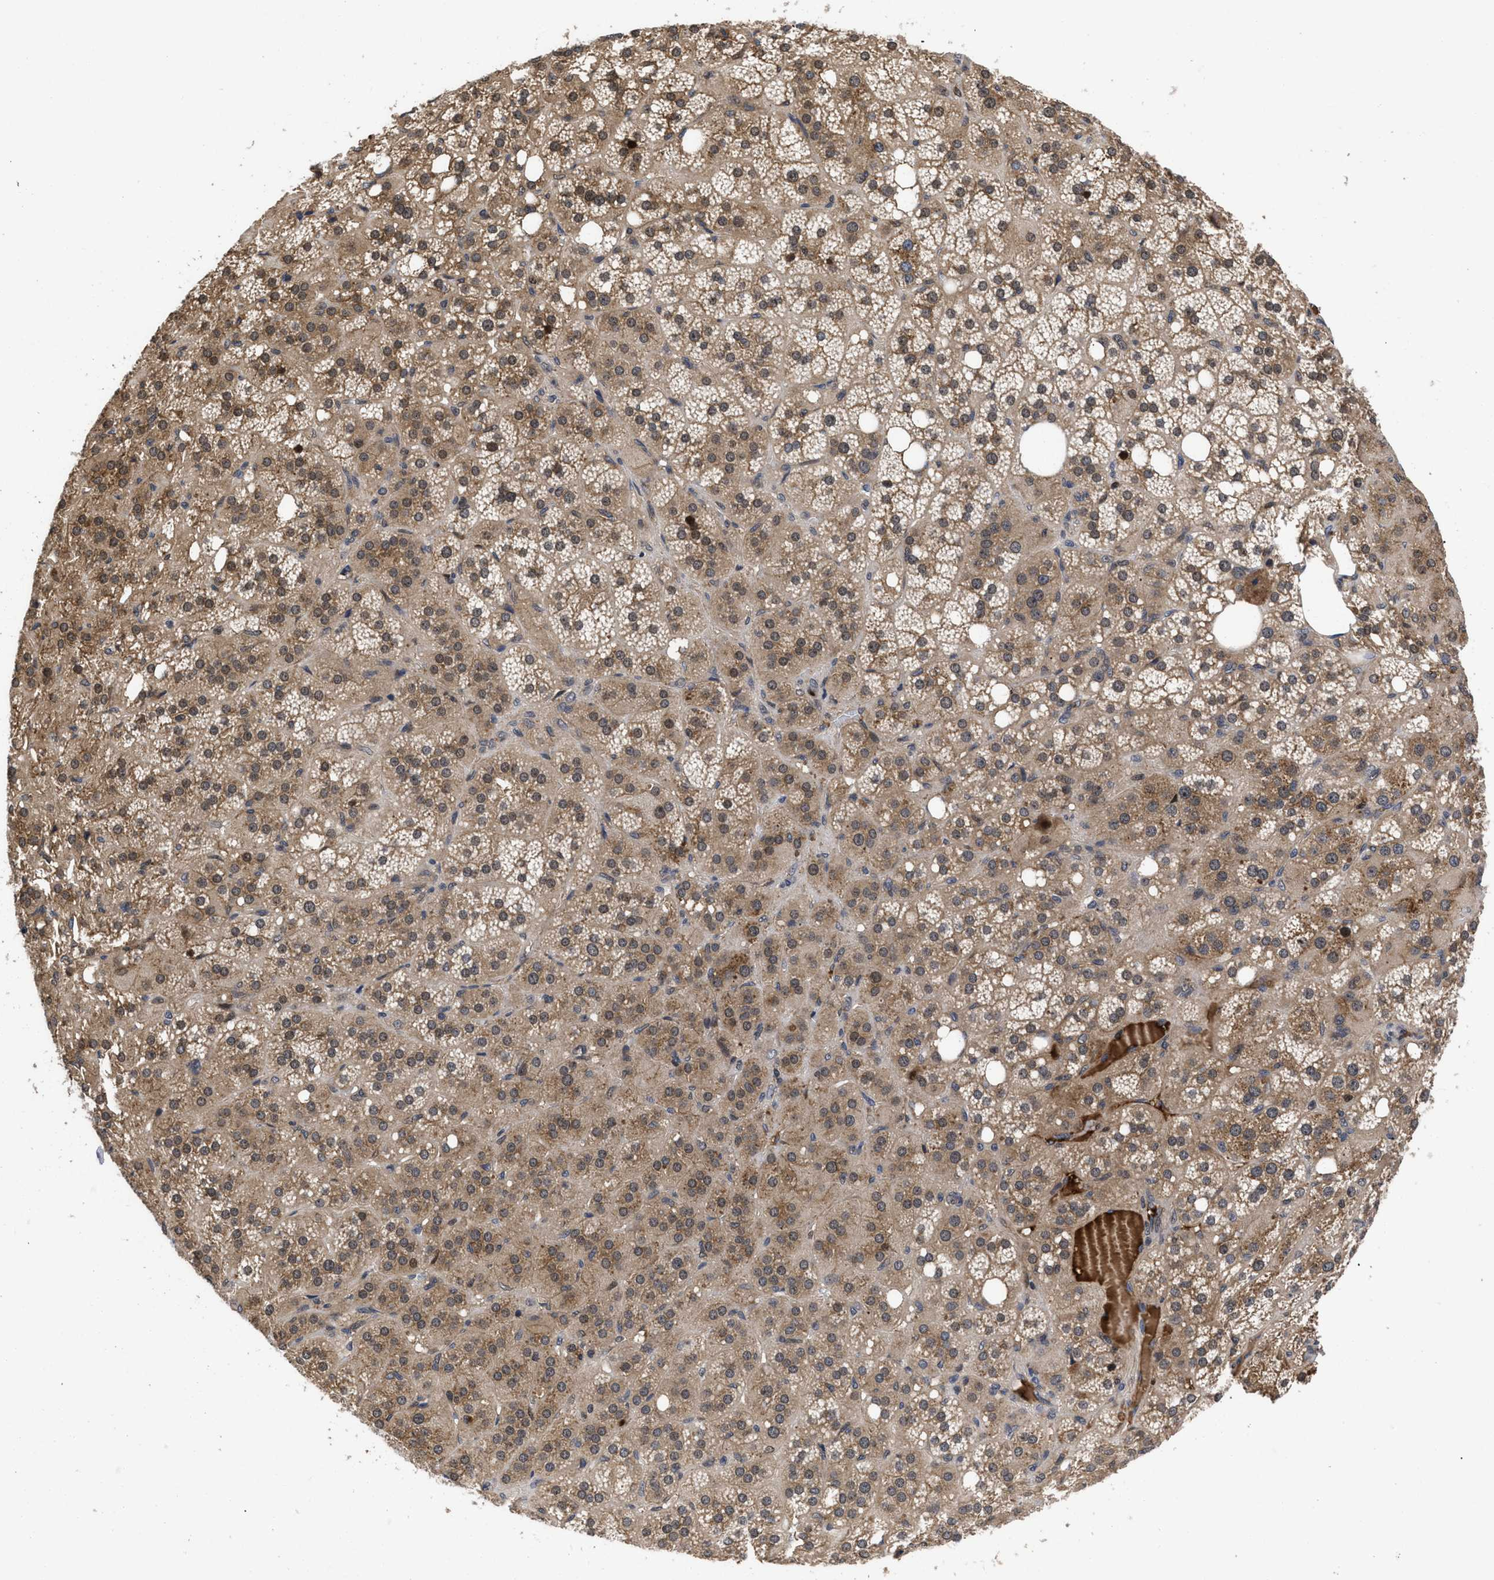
{"staining": {"intensity": "moderate", "quantity": ">75%", "location": "cytoplasmic/membranous,nuclear"}, "tissue": "adrenal gland", "cell_type": "Glandular cells", "image_type": "normal", "snomed": [{"axis": "morphology", "description": "Normal tissue, NOS"}, {"axis": "topography", "description": "Adrenal gland"}], "caption": "Protein staining by immunohistochemistry (IHC) shows moderate cytoplasmic/membranous,nuclear positivity in about >75% of glandular cells in unremarkable adrenal gland.", "gene": "FAM200A", "patient": {"sex": "female", "age": 59}}